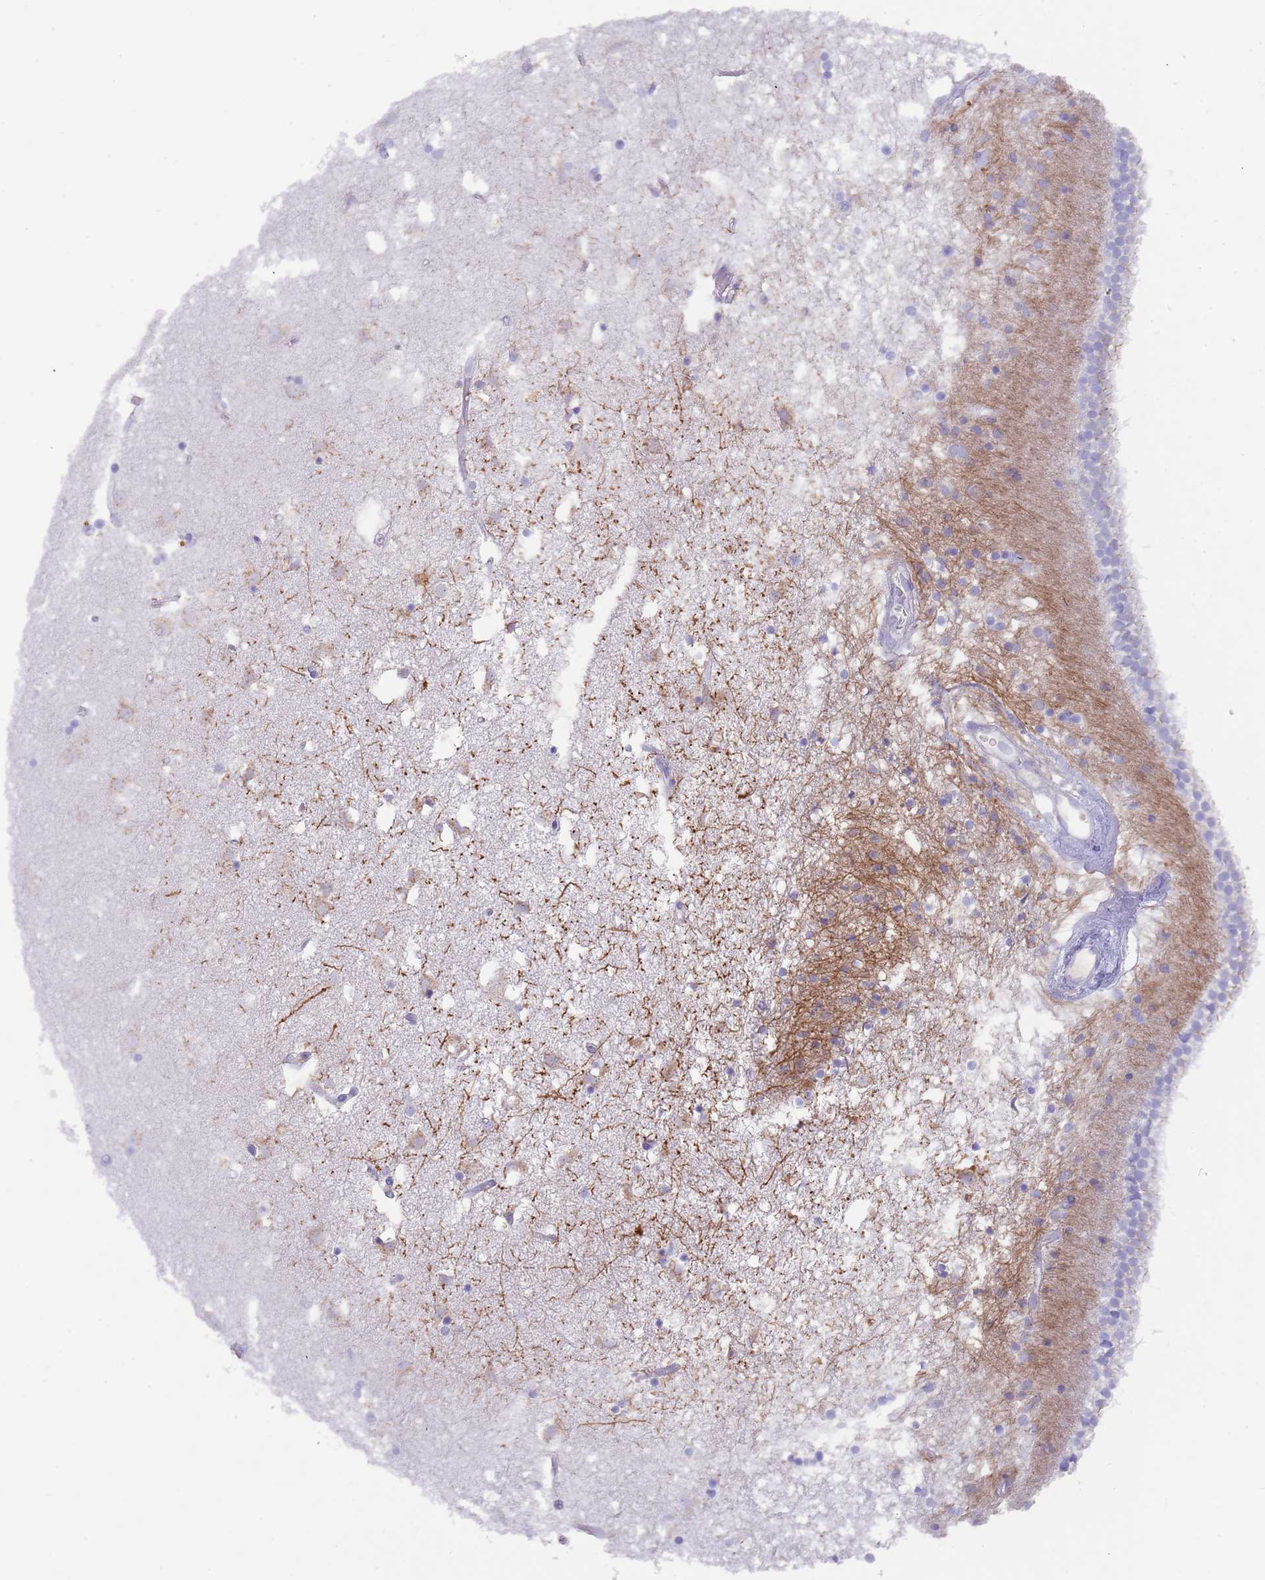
{"staining": {"intensity": "negative", "quantity": "none", "location": "none"}, "tissue": "caudate", "cell_type": "Glial cells", "image_type": "normal", "snomed": [{"axis": "morphology", "description": "Normal tissue, NOS"}, {"axis": "topography", "description": "Lateral ventricle wall"}], "caption": "This is an IHC histopathology image of benign caudate. There is no expression in glial cells.", "gene": "TMEM251", "patient": {"sex": "male", "age": 70}}